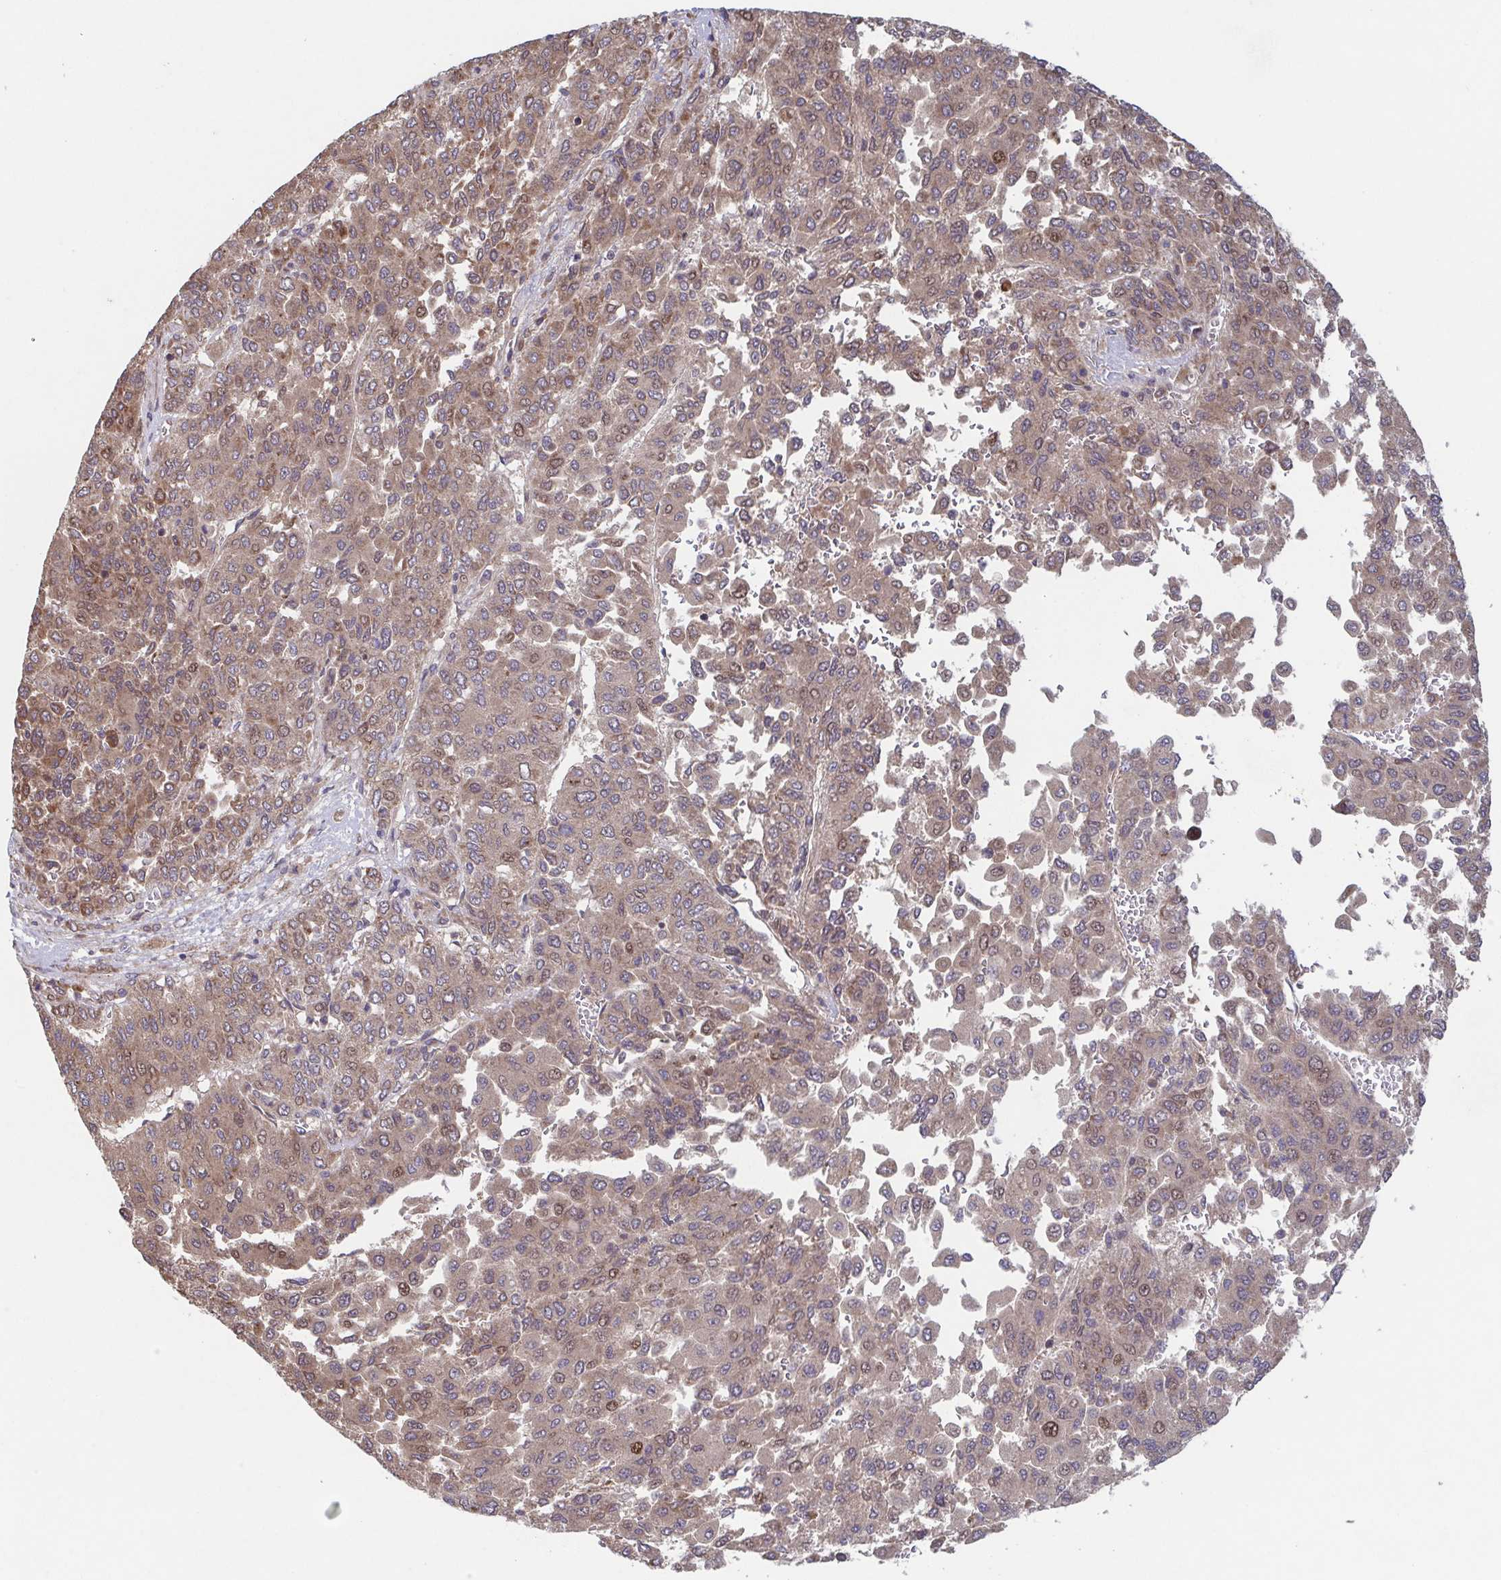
{"staining": {"intensity": "weak", "quantity": ">75%", "location": "cytoplasmic/membranous,nuclear"}, "tissue": "liver cancer", "cell_type": "Tumor cells", "image_type": "cancer", "snomed": [{"axis": "morphology", "description": "Carcinoma, Hepatocellular, NOS"}, {"axis": "topography", "description": "Liver"}], "caption": "IHC photomicrograph of neoplastic tissue: human liver cancer stained using immunohistochemistry demonstrates low levels of weak protein expression localized specifically in the cytoplasmic/membranous and nuclear of tumor cells, appearing as a cytoplasmic/membranous and nuclear brown color.", "gene": "COPB1", "patient": {"sex": "female", "age": 41}}